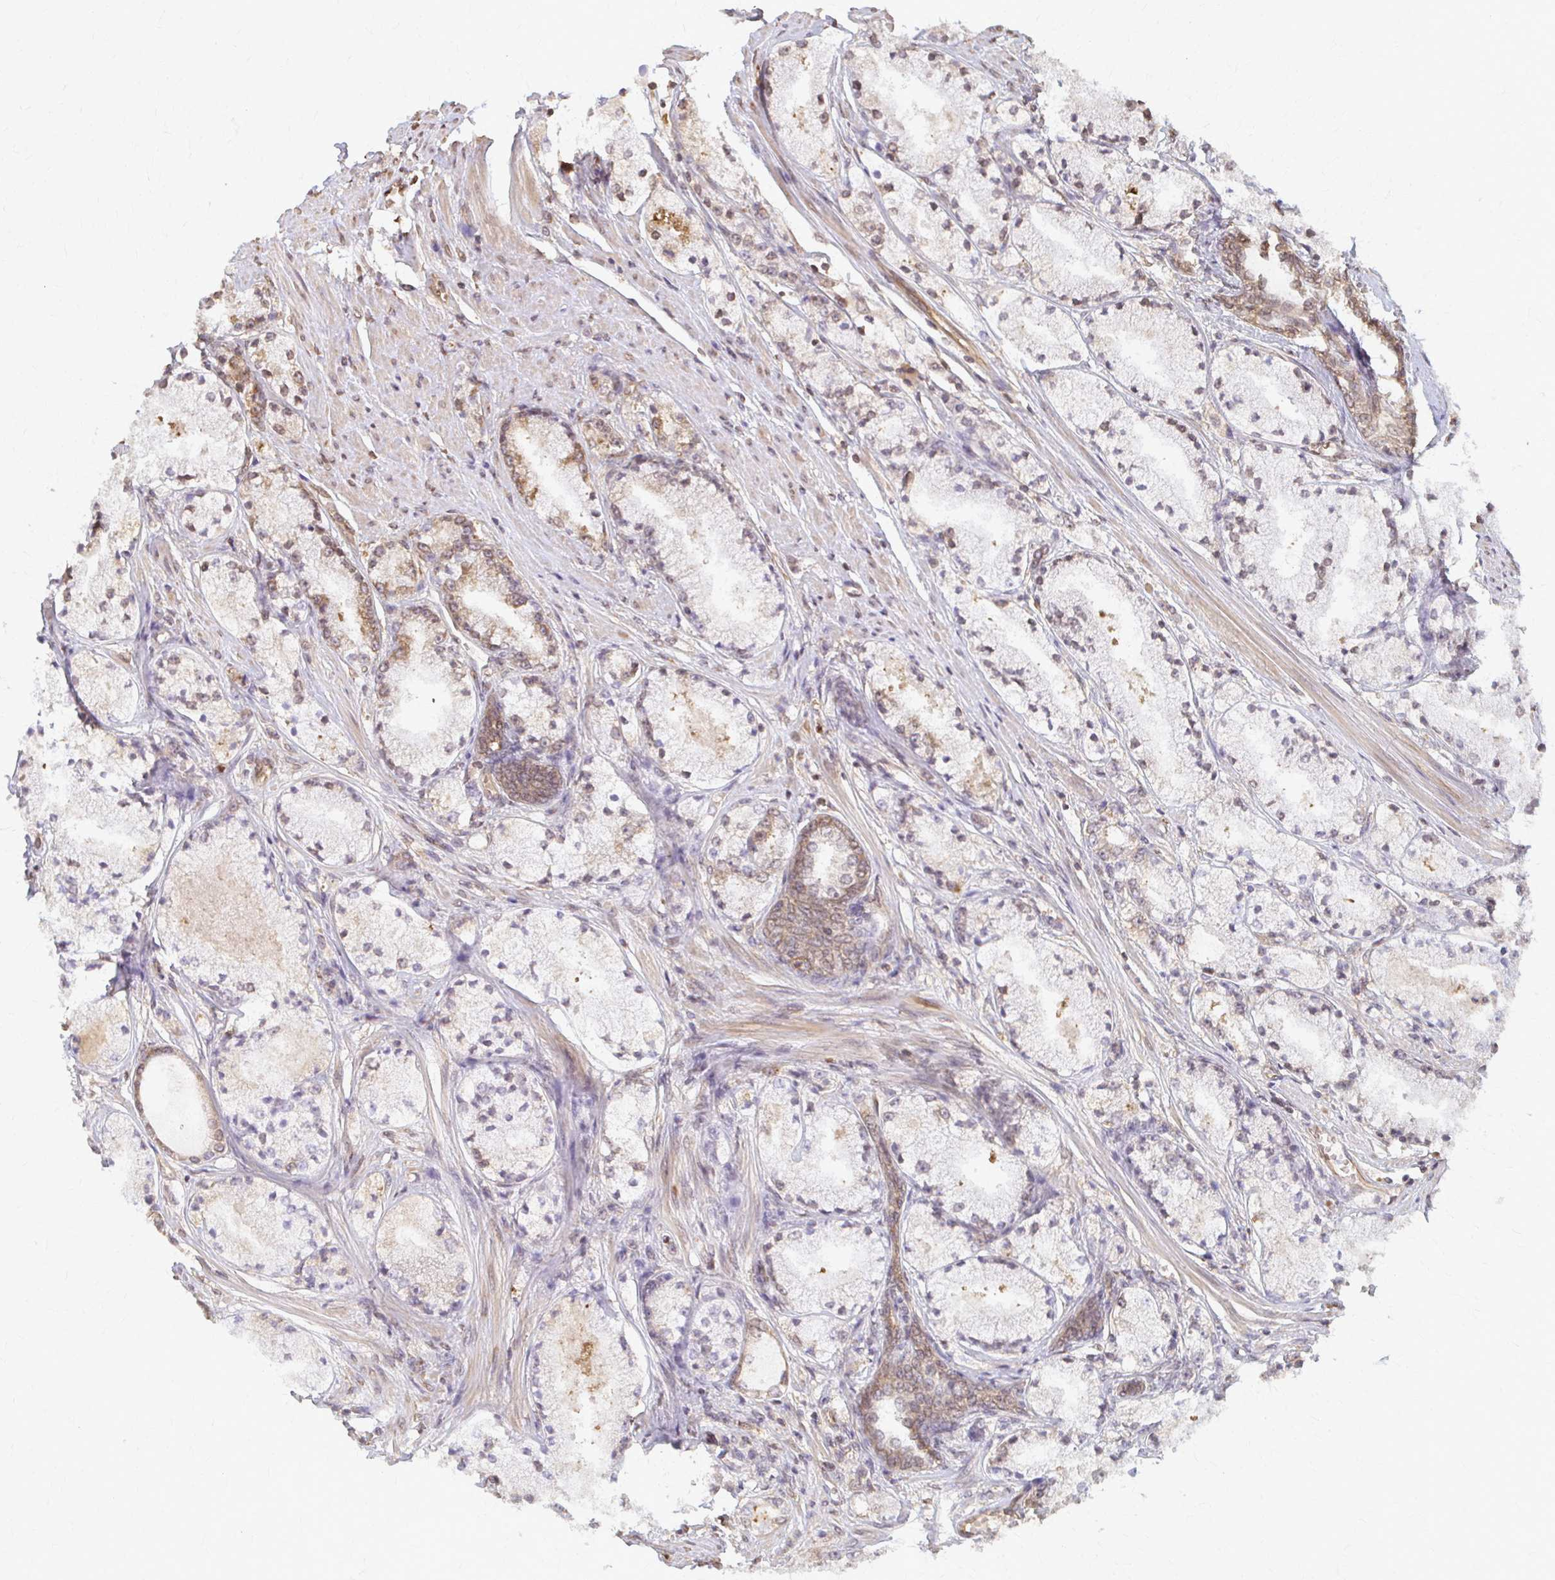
{"staining": {"intensity": "moderate", "quantity": "<25%", "location": "cytoplasmic/membranous"}, "tissue": "prostate cancer", "cell_type": "Tumor cells", "image_type": "cancer", "snomed": [{"axis": "morphology", "description": "Adenocarcinoma, High grade"}, {"axis": "topography", "description": "Prostate"}], "caption": "Prostate cancer stained with DAB IHC displays low levels of moderate cytoplasmic/membranous positivity in approximately <25% of tumor cells.", "gene": "ARHGAP35", "patient": {"sex": "male", "age": 63}}